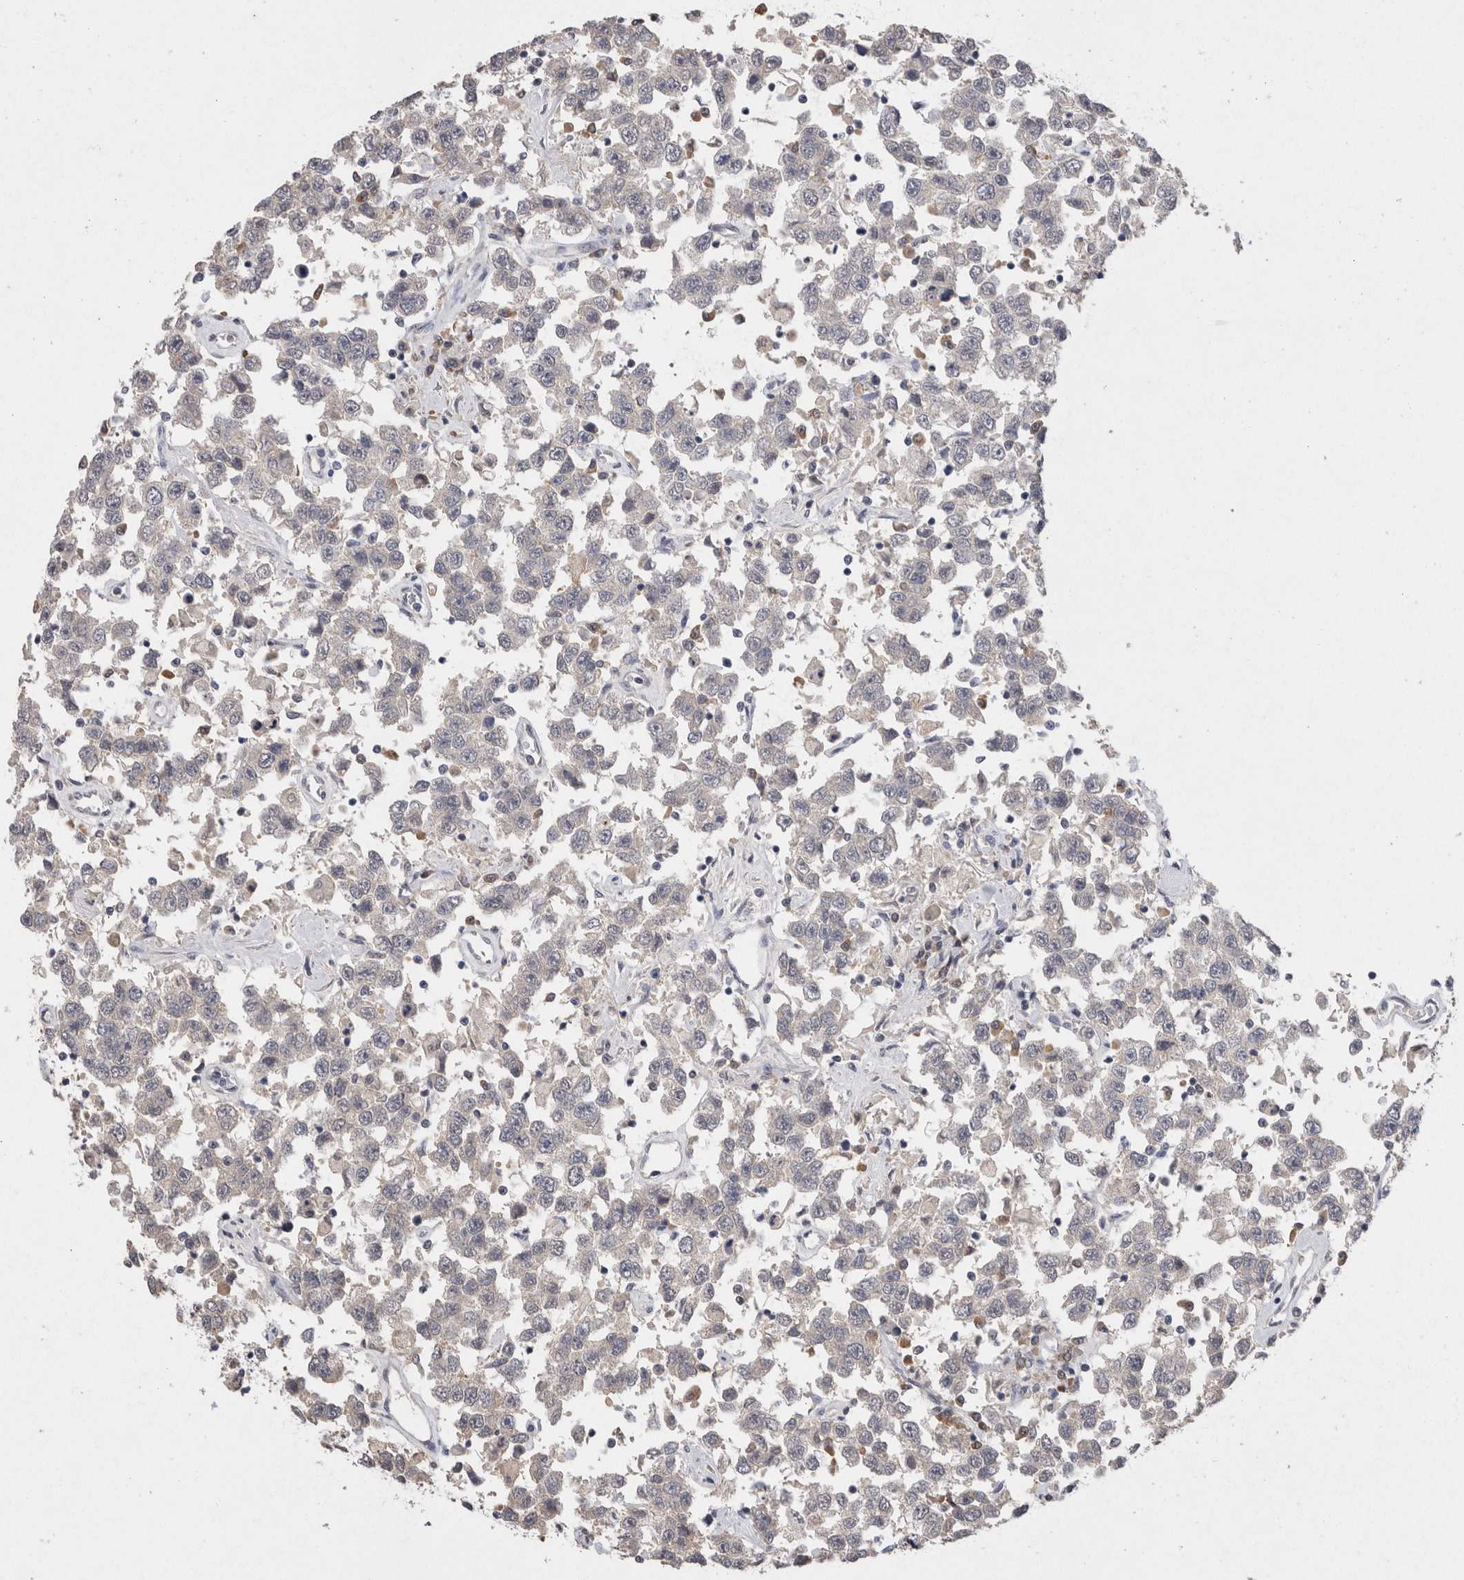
{"staining": {"intensity": "negative", "quantity": "none", "location": "none"}, "tissue": "testis cancer", "cell_type": "Tumor cells", "image_type": "cancer", "snomed": [{"axis": "morphology", "description": "Seminoma, NOS"}, {"axis": "topography", "description": "Testis"}], "caption": "Immunohistochemistry photomicrograph of neoplastic tissue: human seminoma (testis) stained with DAB exhibits no significant protein staining in tumor cells.", "gene": "VSIG4", "patient": {"sex": "male", "age": 41}}